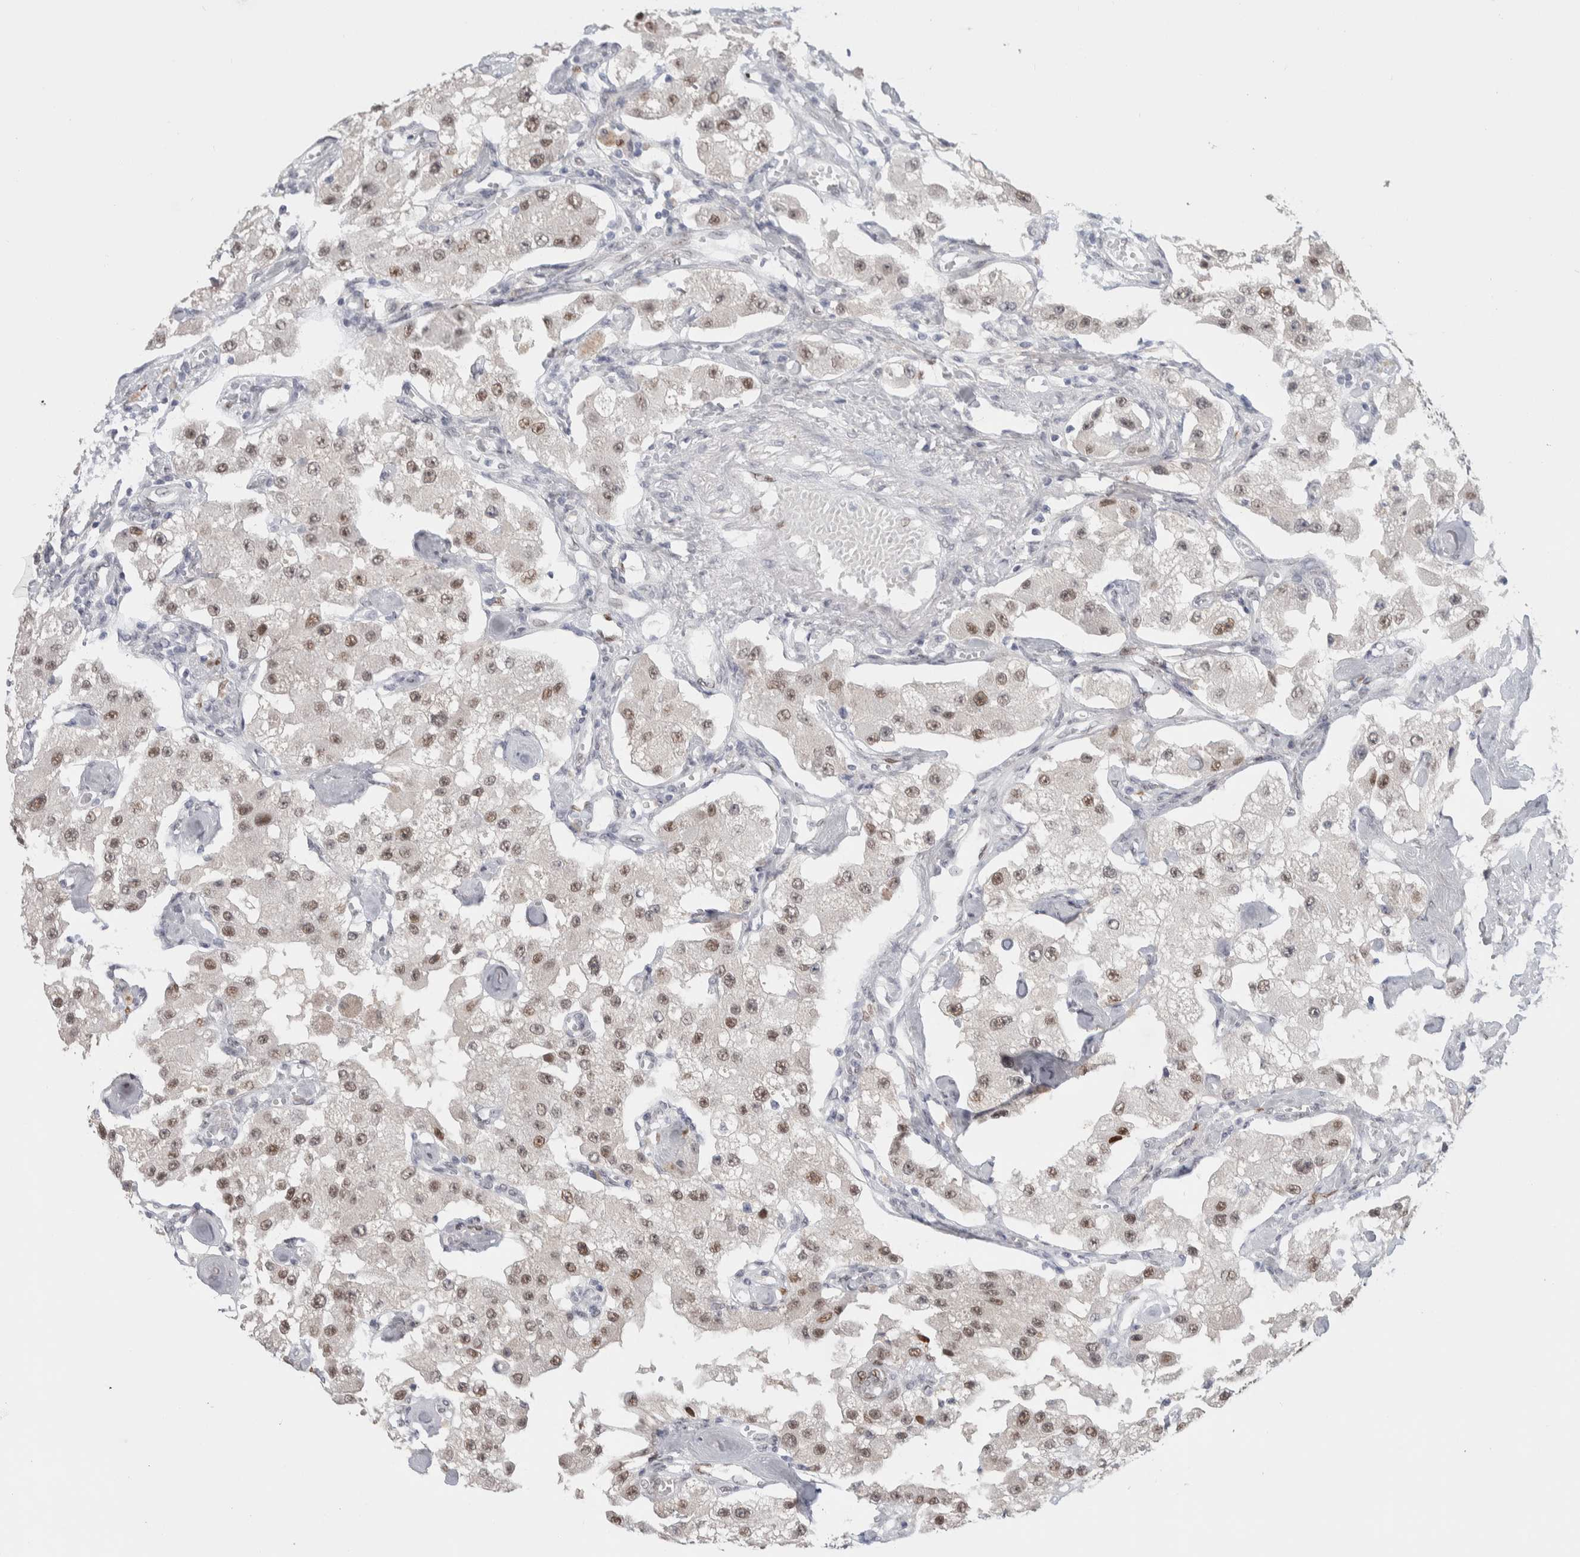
{"staining": {"intensity": "moderate", "quantity": ">75%", "location": "nuclear"}, "tissue": "carcinoid", "cell_type": "Tumor cells", "image_type": "cancer", "snomed": [{"axis": "morphology", "description": "Carcinoid, malignant, NOS"}, {"axis": "topography", "description": "Pancreas"}], "caption": "A high-resolution image shows immunohistochemistry staining of carcinoid (malignant), which exhibits moderate nuclear expression in about >75% of tumor cells.", "gene": "PRMT1", "patient": {"sex": "male", "age": 41}}